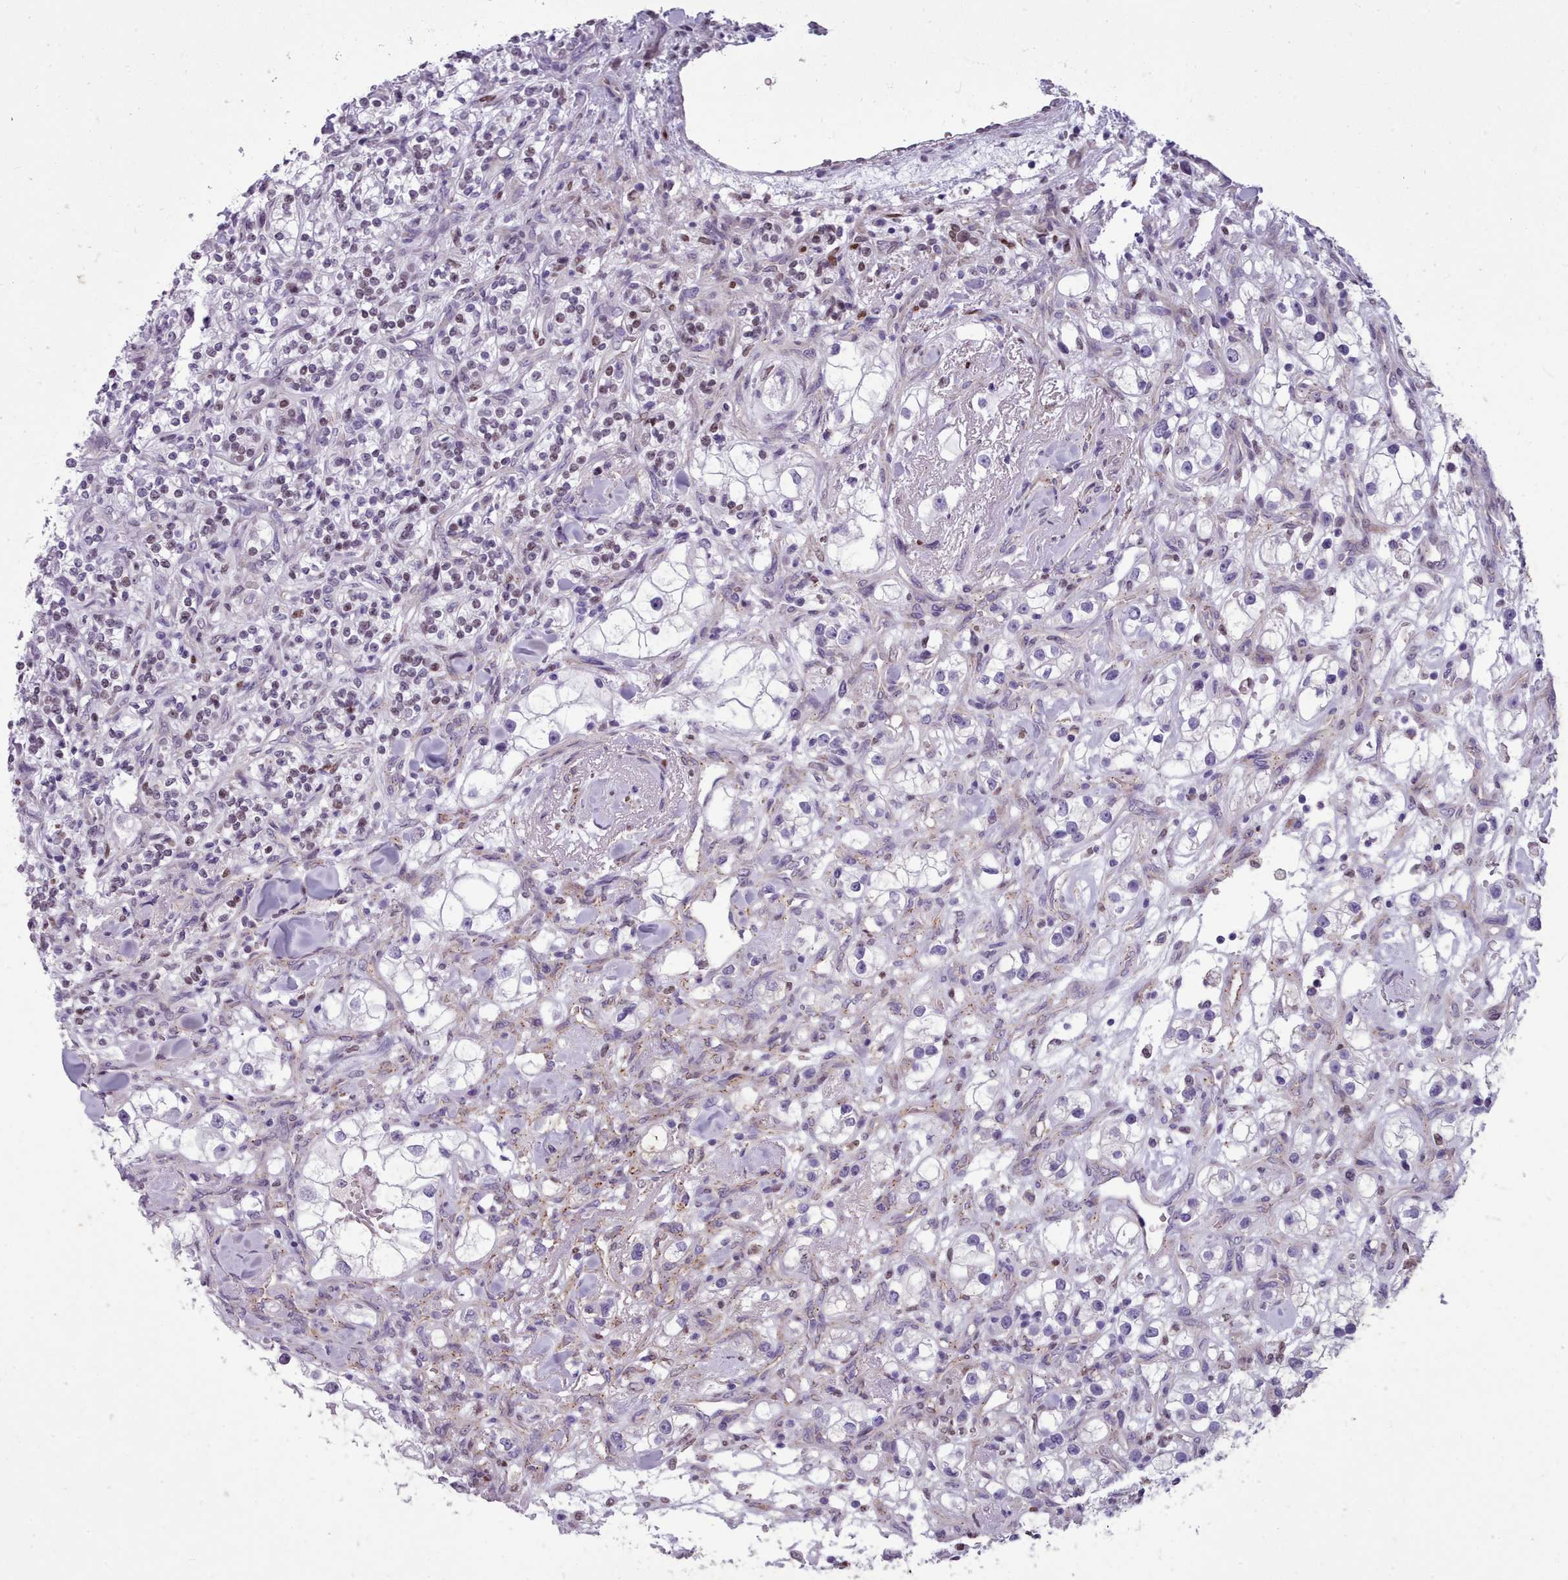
{"staining": {"intensity": "negative", "quantity": "none", "location": "none"}, "tissue": "renal cancer", "cell_type": "Tumor cells", "image_type": "cancer", "snomed": [{"axis": "morphology", "description": "Adenocarcinoma, NOS"}, {"axis": "topography", "description": "Kidney"}], "caption": "Immunohistochemistry (IHC) of human renal adenocarcinoma shows no expression in tumor cells. (DAB (3,3'-diaminobenzidine) IHC with hematoxylin counter stain).", "gene": "KCNT2", "patient": {"sex": "male", "age": 77}}